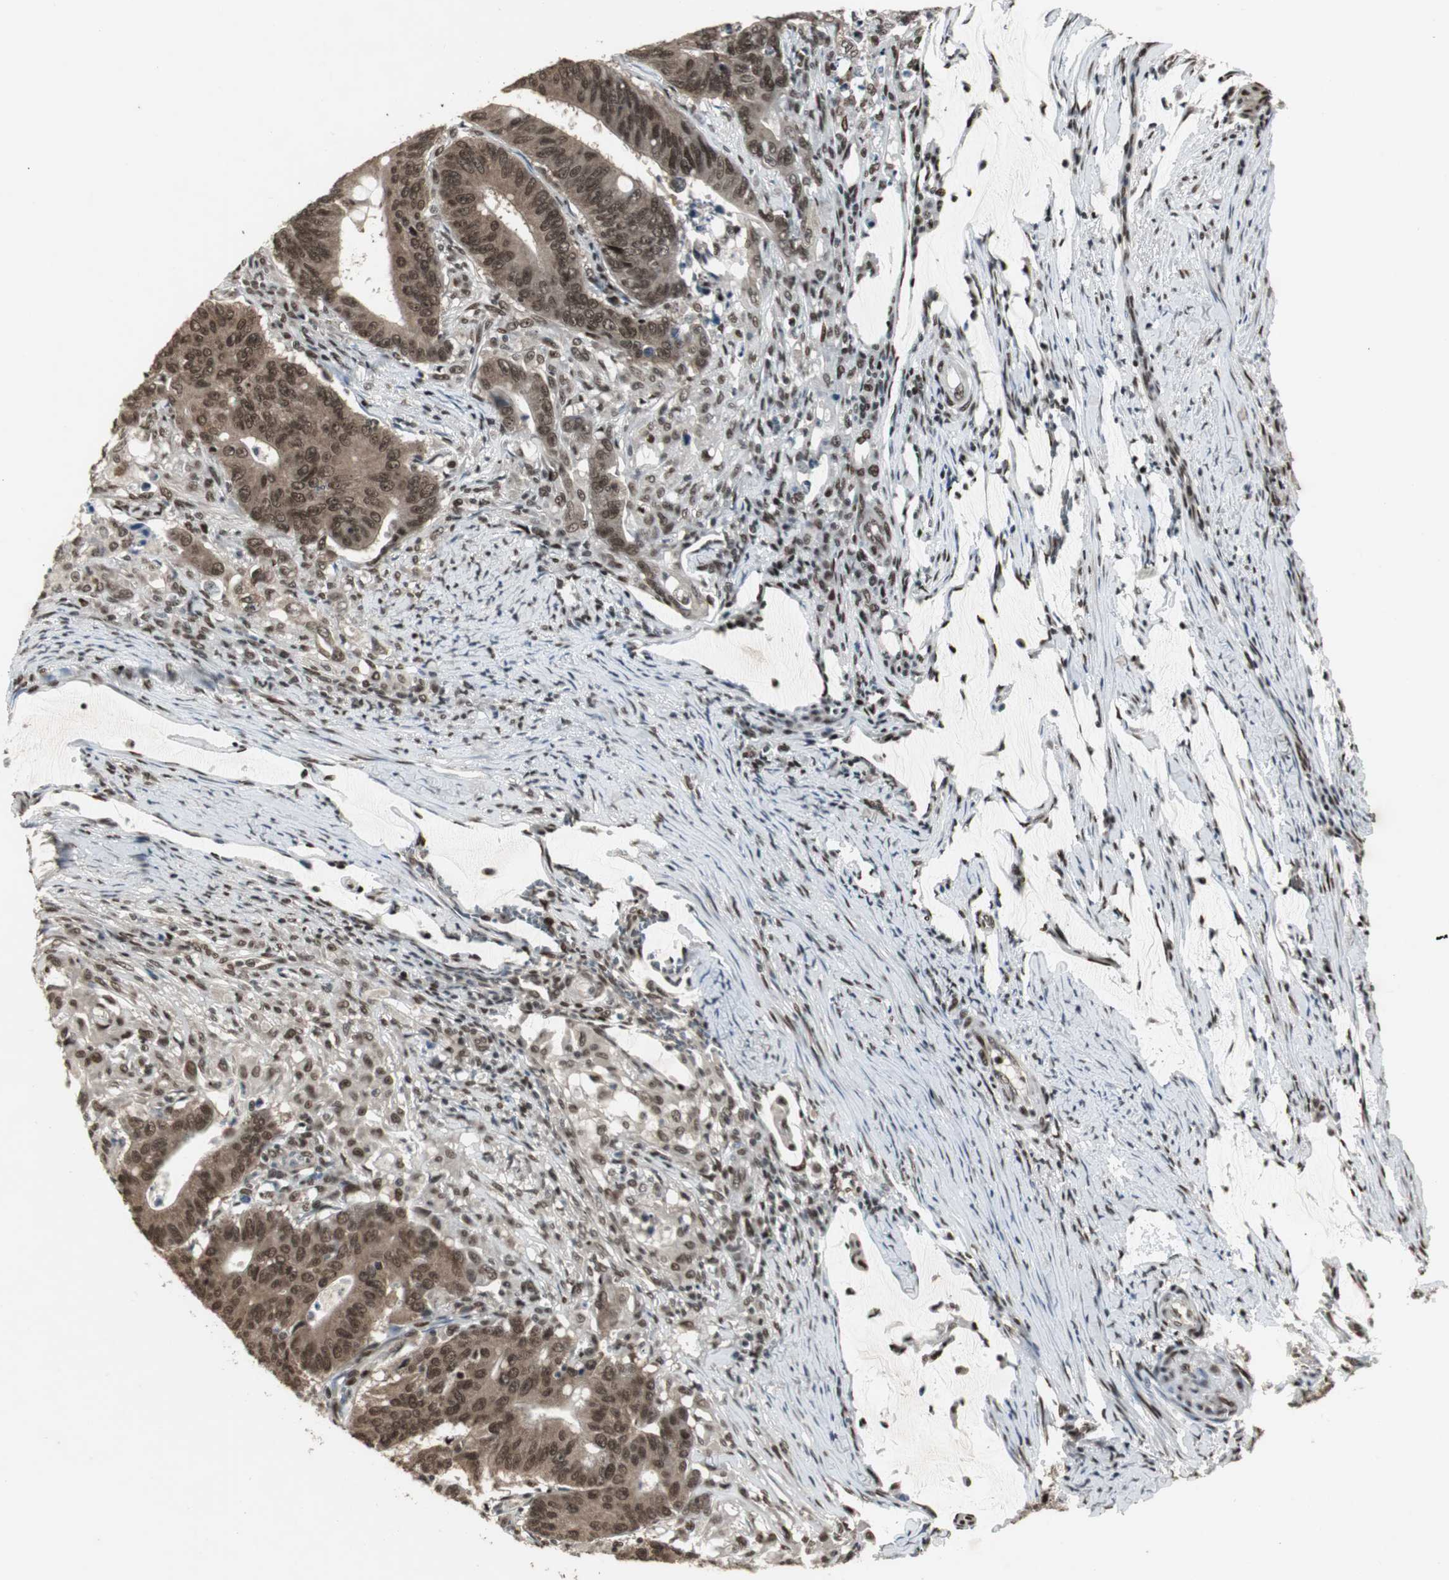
{"staining": {"intensity": "strong", "quantity": ">75%", "location": "cytoplasmic/membranous,nuclear"}, "tissue": "colorectal cancer", "cell_type": "Tumor cells", "image_type": "cancer", "snomed": [{"axis": "morphology", "description": "Adenocarcinoma, NOS"}, {"axis": "topography", "description": "Colon"}], "caption": "Immunohistochemistry (DAB) staining of human colorectal cancer reveals strong cytoplasmic/membranous and nuclear protein staining in approximately >75% of tumor cells. The staining was performed using DAB (3,3'-diaminobenzidine) to visualize the protein expression in brown, while the nuclei were stained in blue with hematoxylin (Magnification: 20x).", "gene": "TAF5", "patient": {"sex": "male", "age": 45}}